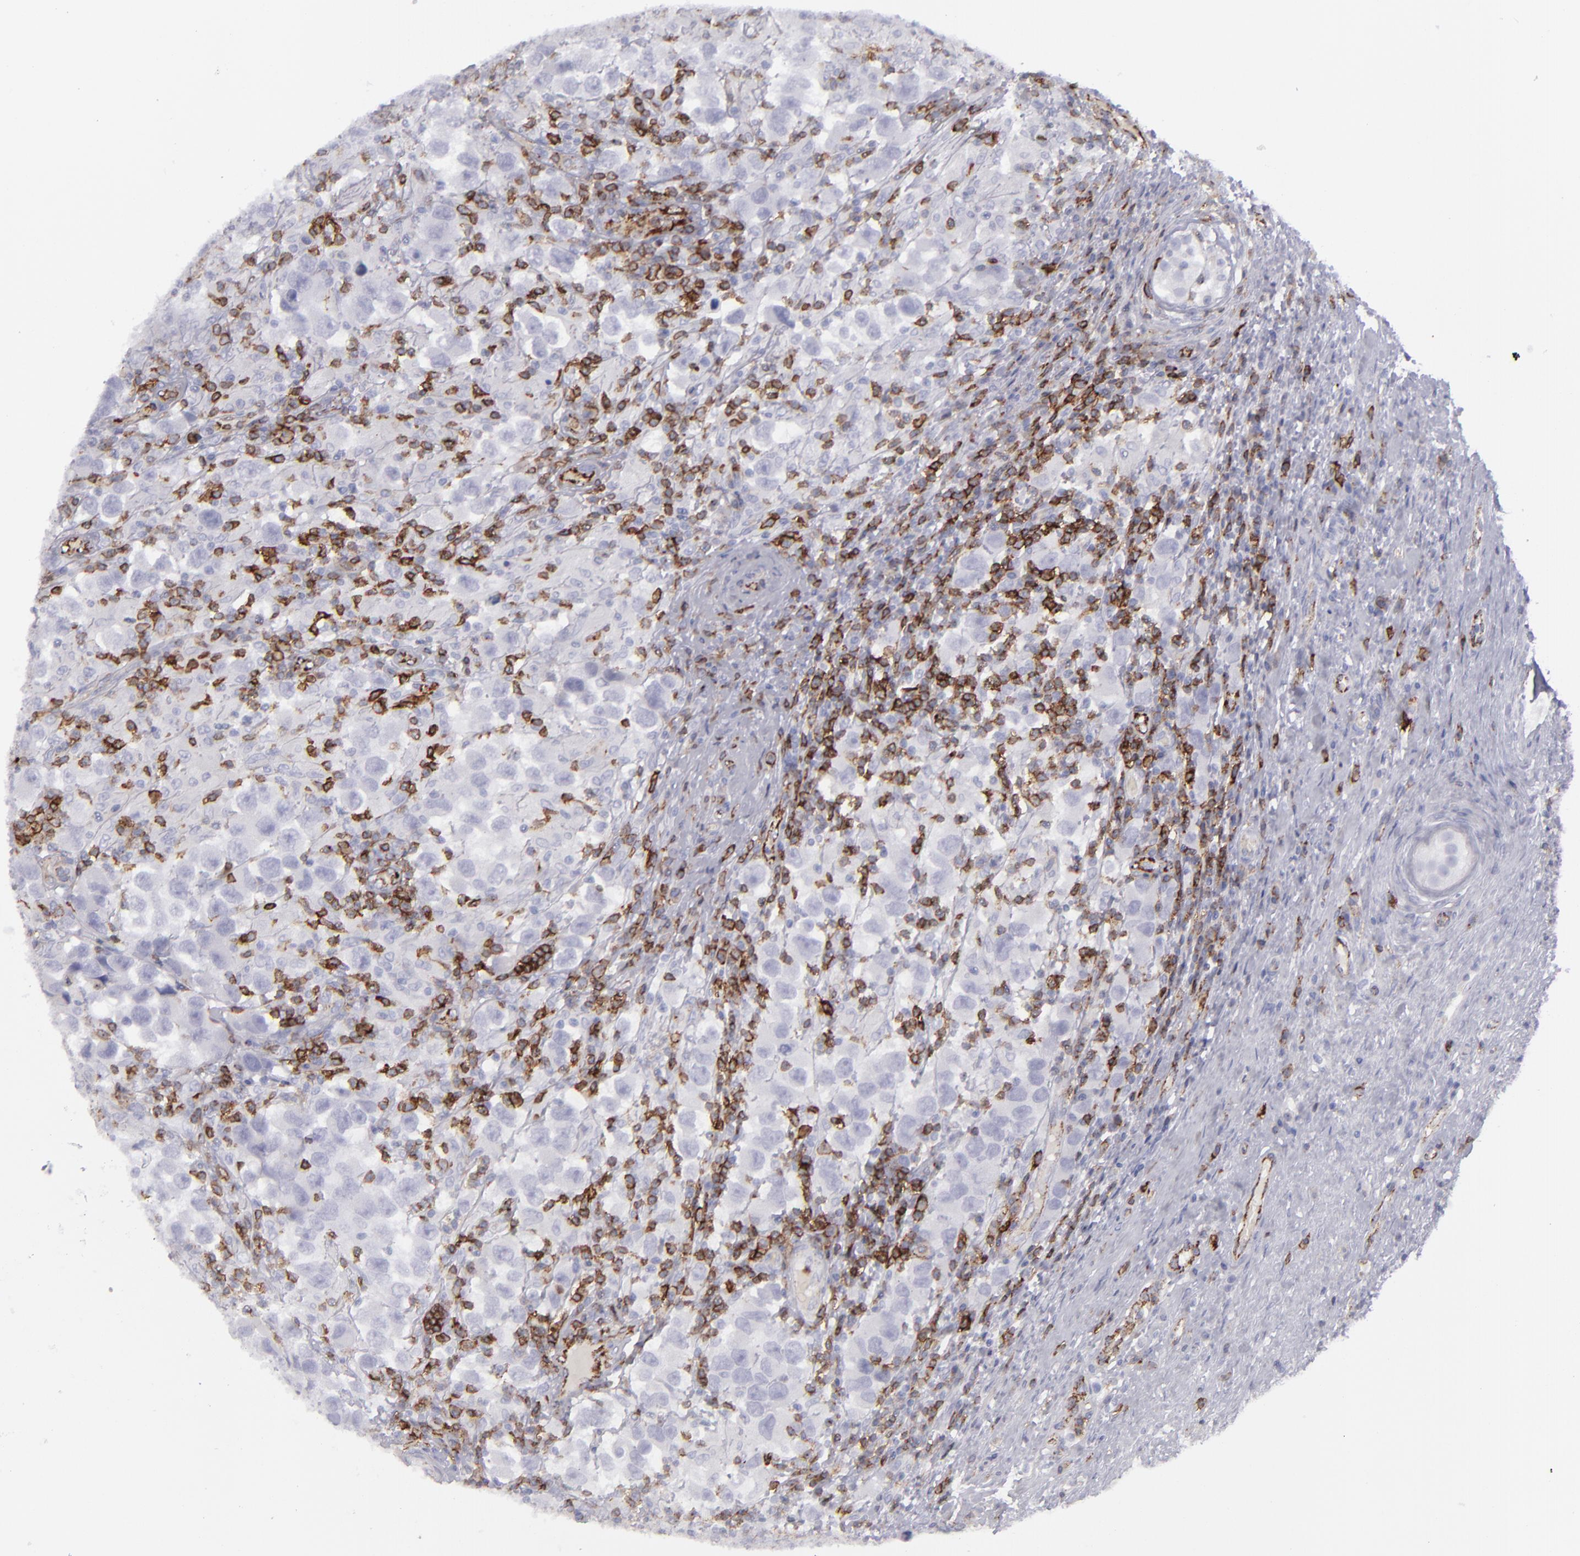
{"staining": {"intensity": "negative", "quantity": "none", "location": "none"}, "tissue": "testis cancer", "cell_type": "Tumor cells", "image_type": "cancer", "snomed": [{"axis": "morphology", "description": "Carcinoma, Embryonal, NOS"}, {"axis": "topography", "description": "Testis"}], "caption": "This histopathology image is of testis cancer (embryonal carcinoma) stained with immunohistochemistry (IHC) to label a protein in brown with the nuclei are counter-stained blue. There is no expression in tumor cells. (DAB (3,3'-diaminobenzidine) IHC with hematoxylin counter stain).", "gene": "CD27", "patient": {"sex": "male", "age": 21}}